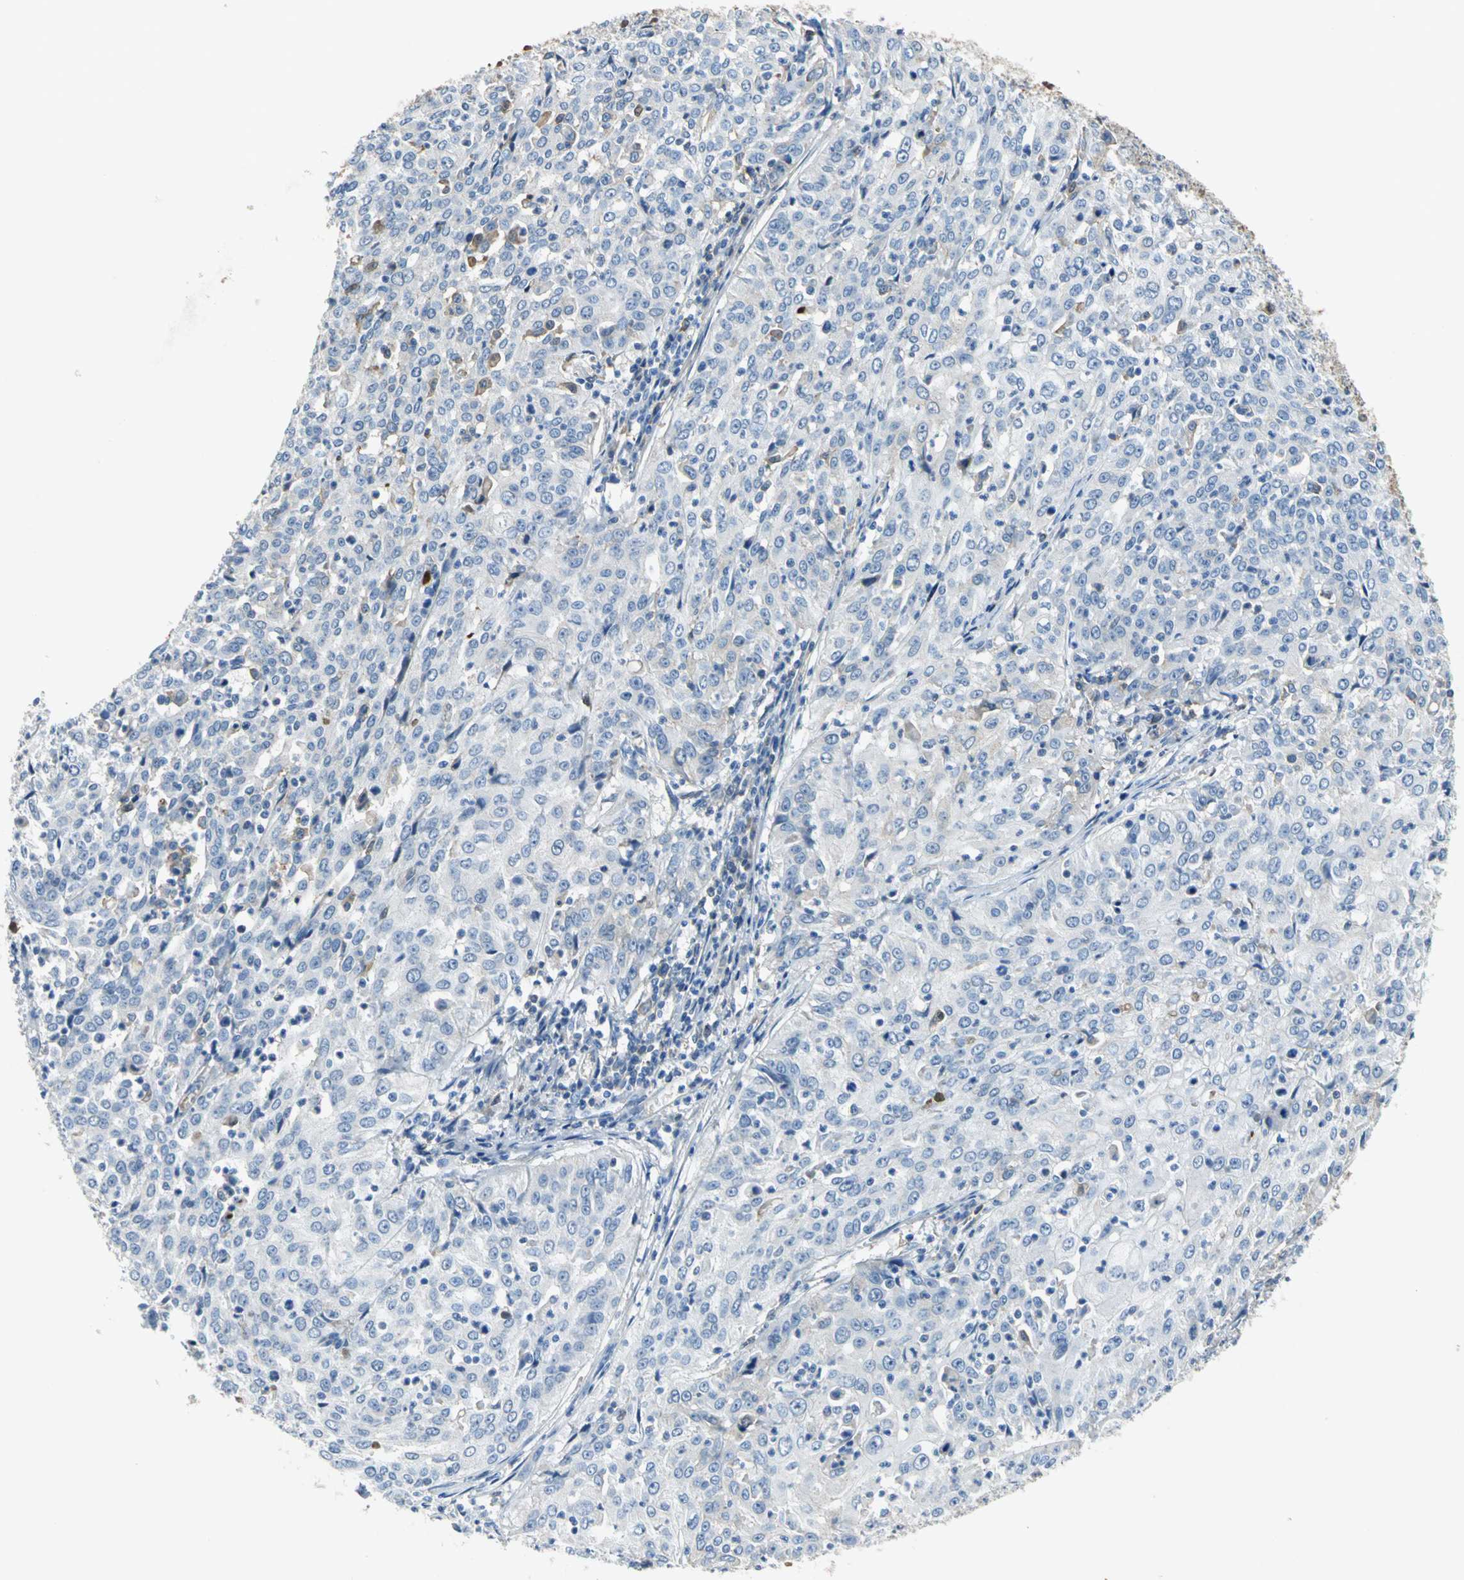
{"staining": {"intensity": "weak", "quantity": "<25%", "location": "cytoplasmic/membranous"}, "tissue": "cervical cancer", "cell_type": "Tumor cells", "image_type": "cancer", "snomed": [{"axis": "morphology", "description": "Squamous cell carcinoma, NOS"}, {"axis": "topography", "description": "Cervix"}], "caption": "Immunohistochemical staining of human cervical squamous cell carcinoma shows no significant positivity in tumor cells. The staining was performed using DAB (3,3'-diaminobenzidine) to visualize the protein expression in brown, while the nuclei were stained in blue with hematoxylin (Magnification: 20x).", "gene": "GYG2", "patient": {"sex": "female", "age": 39}}